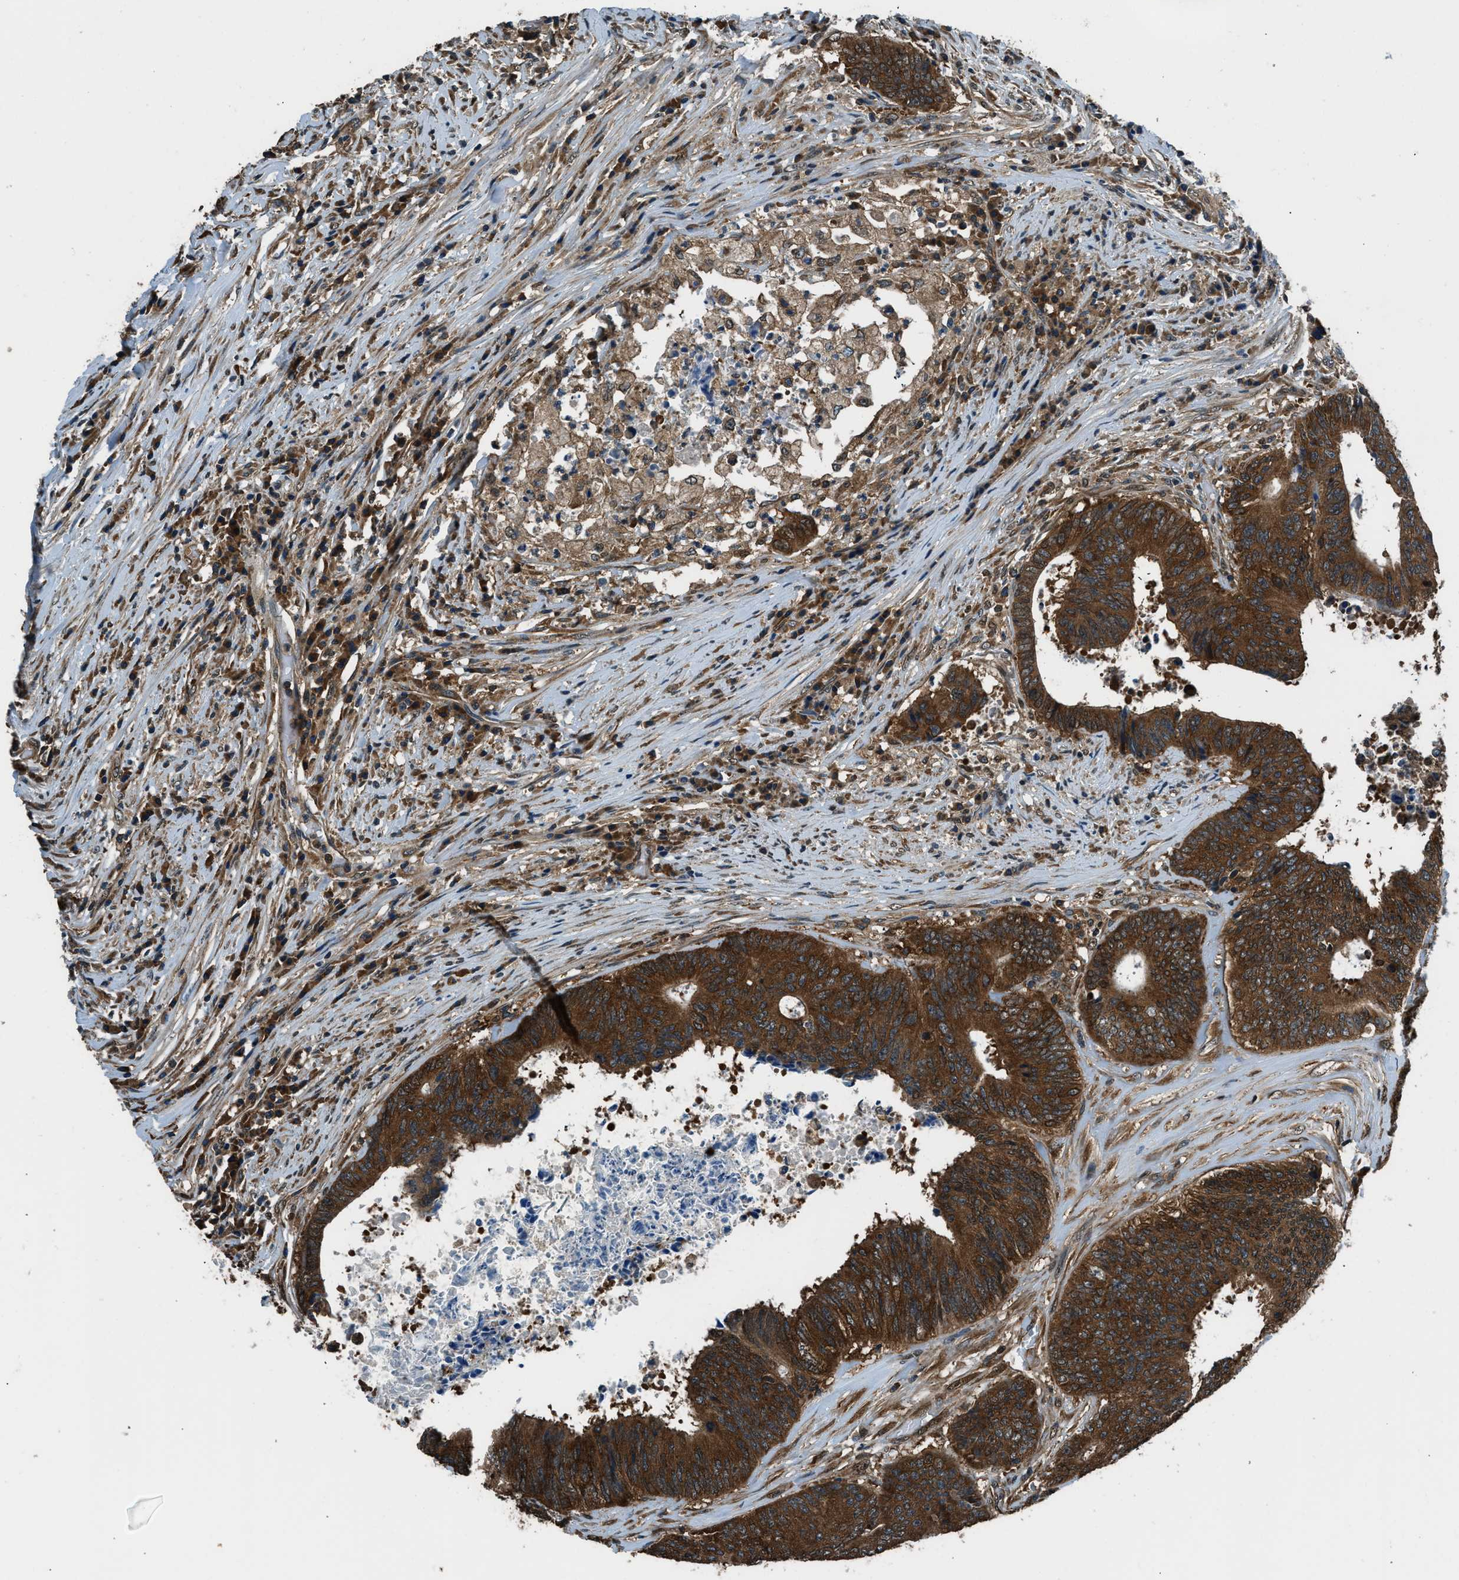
{"staining": {"intensity": "strong", "quantity": ">75%", "location": "cytoplasmic/membranous"}, "tissue": "colorectal cancer", "cell_type": "Tumor cells", "image_type": "cancer", "snomed": [{"axis": "morphology", "description": "Adenocarcinoma, NOS"}, {"axis": "topography", "description": "Rectum"}], "caption": "Immunohistochemical staining of human colorectal adenocarcinoma exhibits strong cytoplasmic/membranous protein staining in approximately >75% of tumor cells.", "gene": "ARFGAP2", "patient": {"sex": "male", "age": 72}}